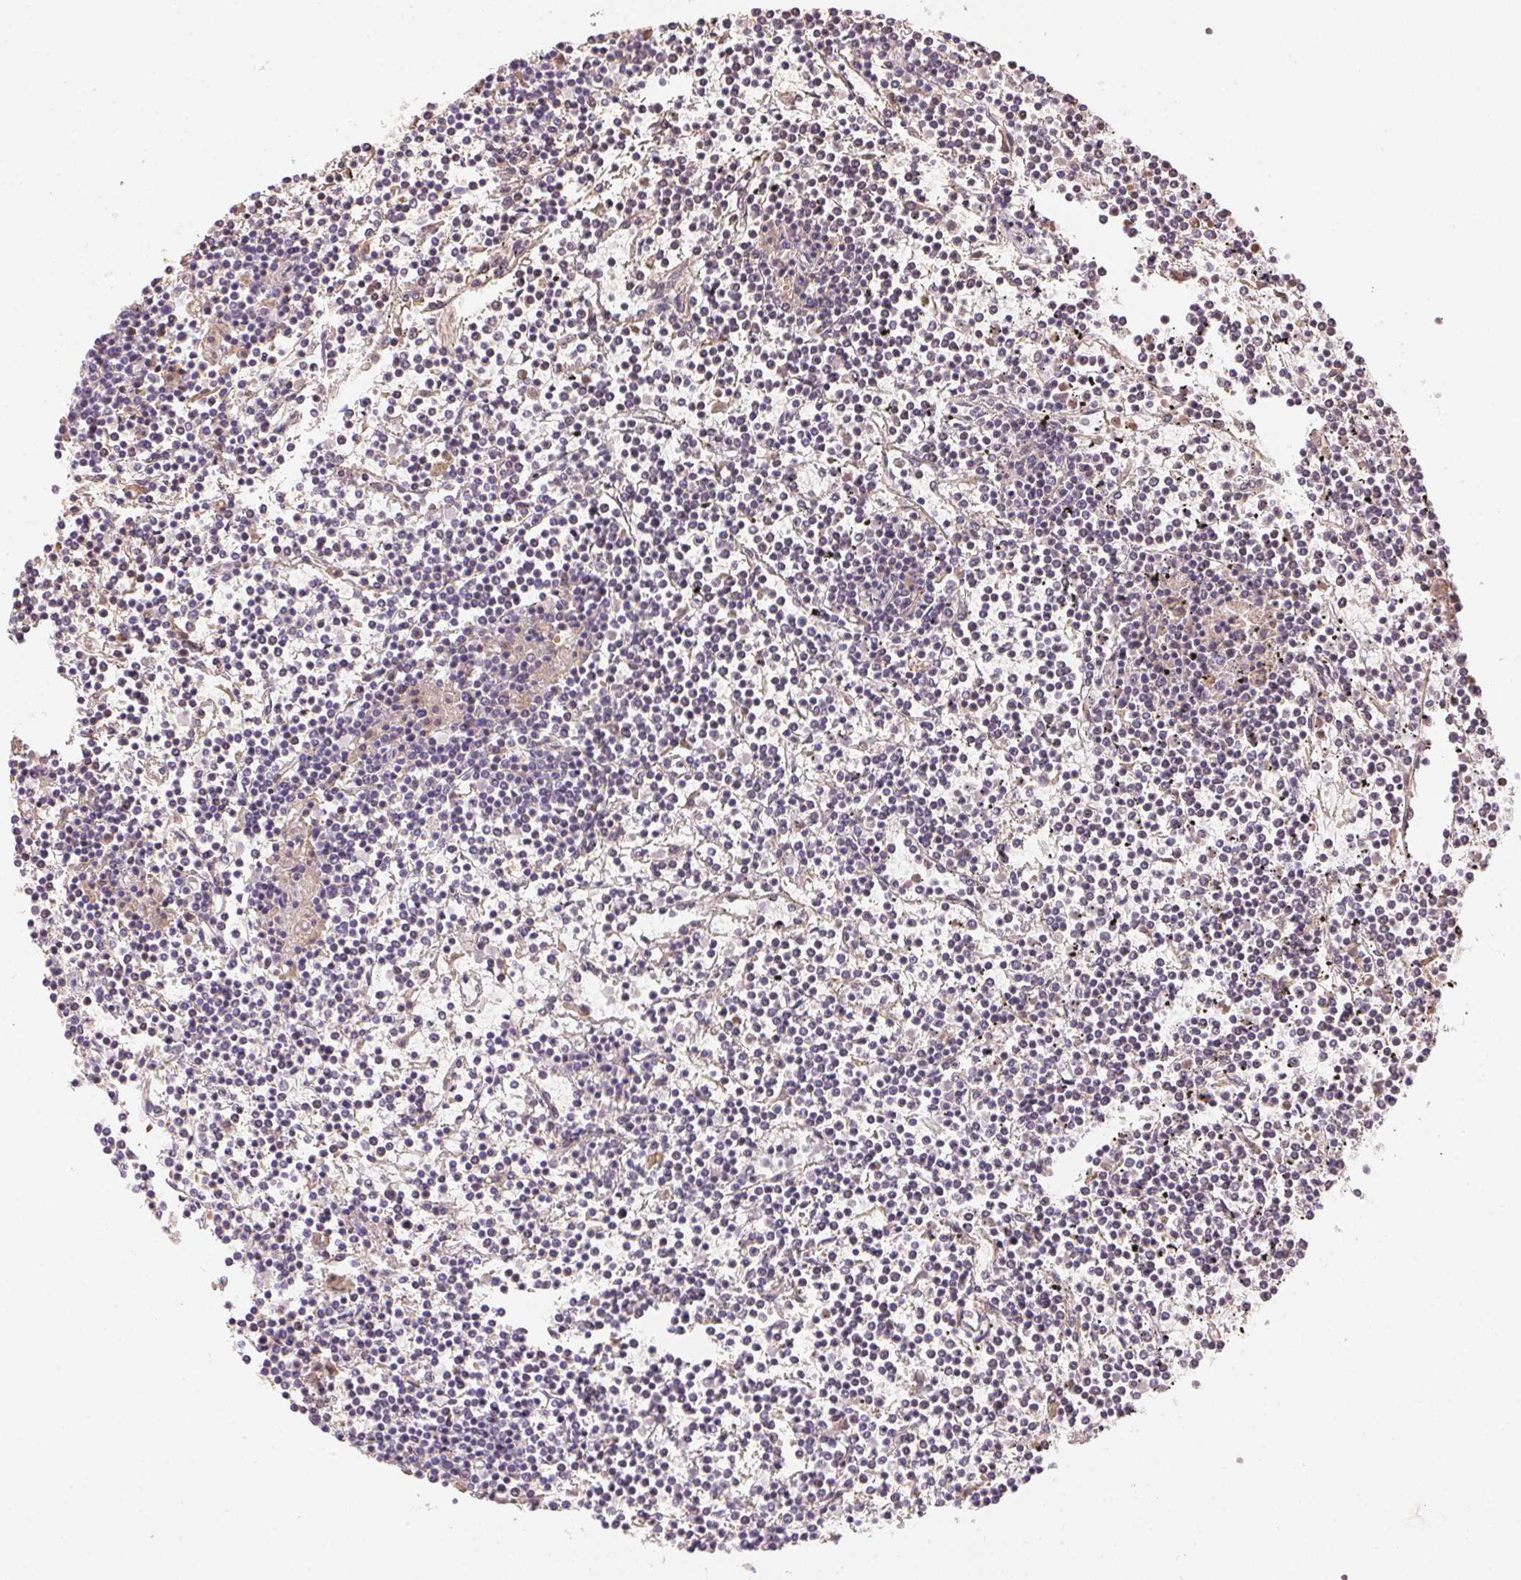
{"staining": {"intensity": "negative", "quantity": "none", "location": "none"}, "tissue": "lymphoma", "cell_type": "Tumor cells", "image_type": "cancer", "snomed": [{"axis": "morphology", "description": "Malignant lymphoma, non-Hodgkin's type, Low grade"}, {"axis": "topography", "description": "Spleen"}], "caption": "This is a micrograph of immunohistochemistry (IHC) staining of malignant lymphoma, non-Hodgkin's type (low-grade), which shows no positivity in tumor cells. (DAB (3,3'-diaminobenzidine) IHC, high magnification).", "gene": "METTL13", "patient": {"sex": "female", "age": 19}}